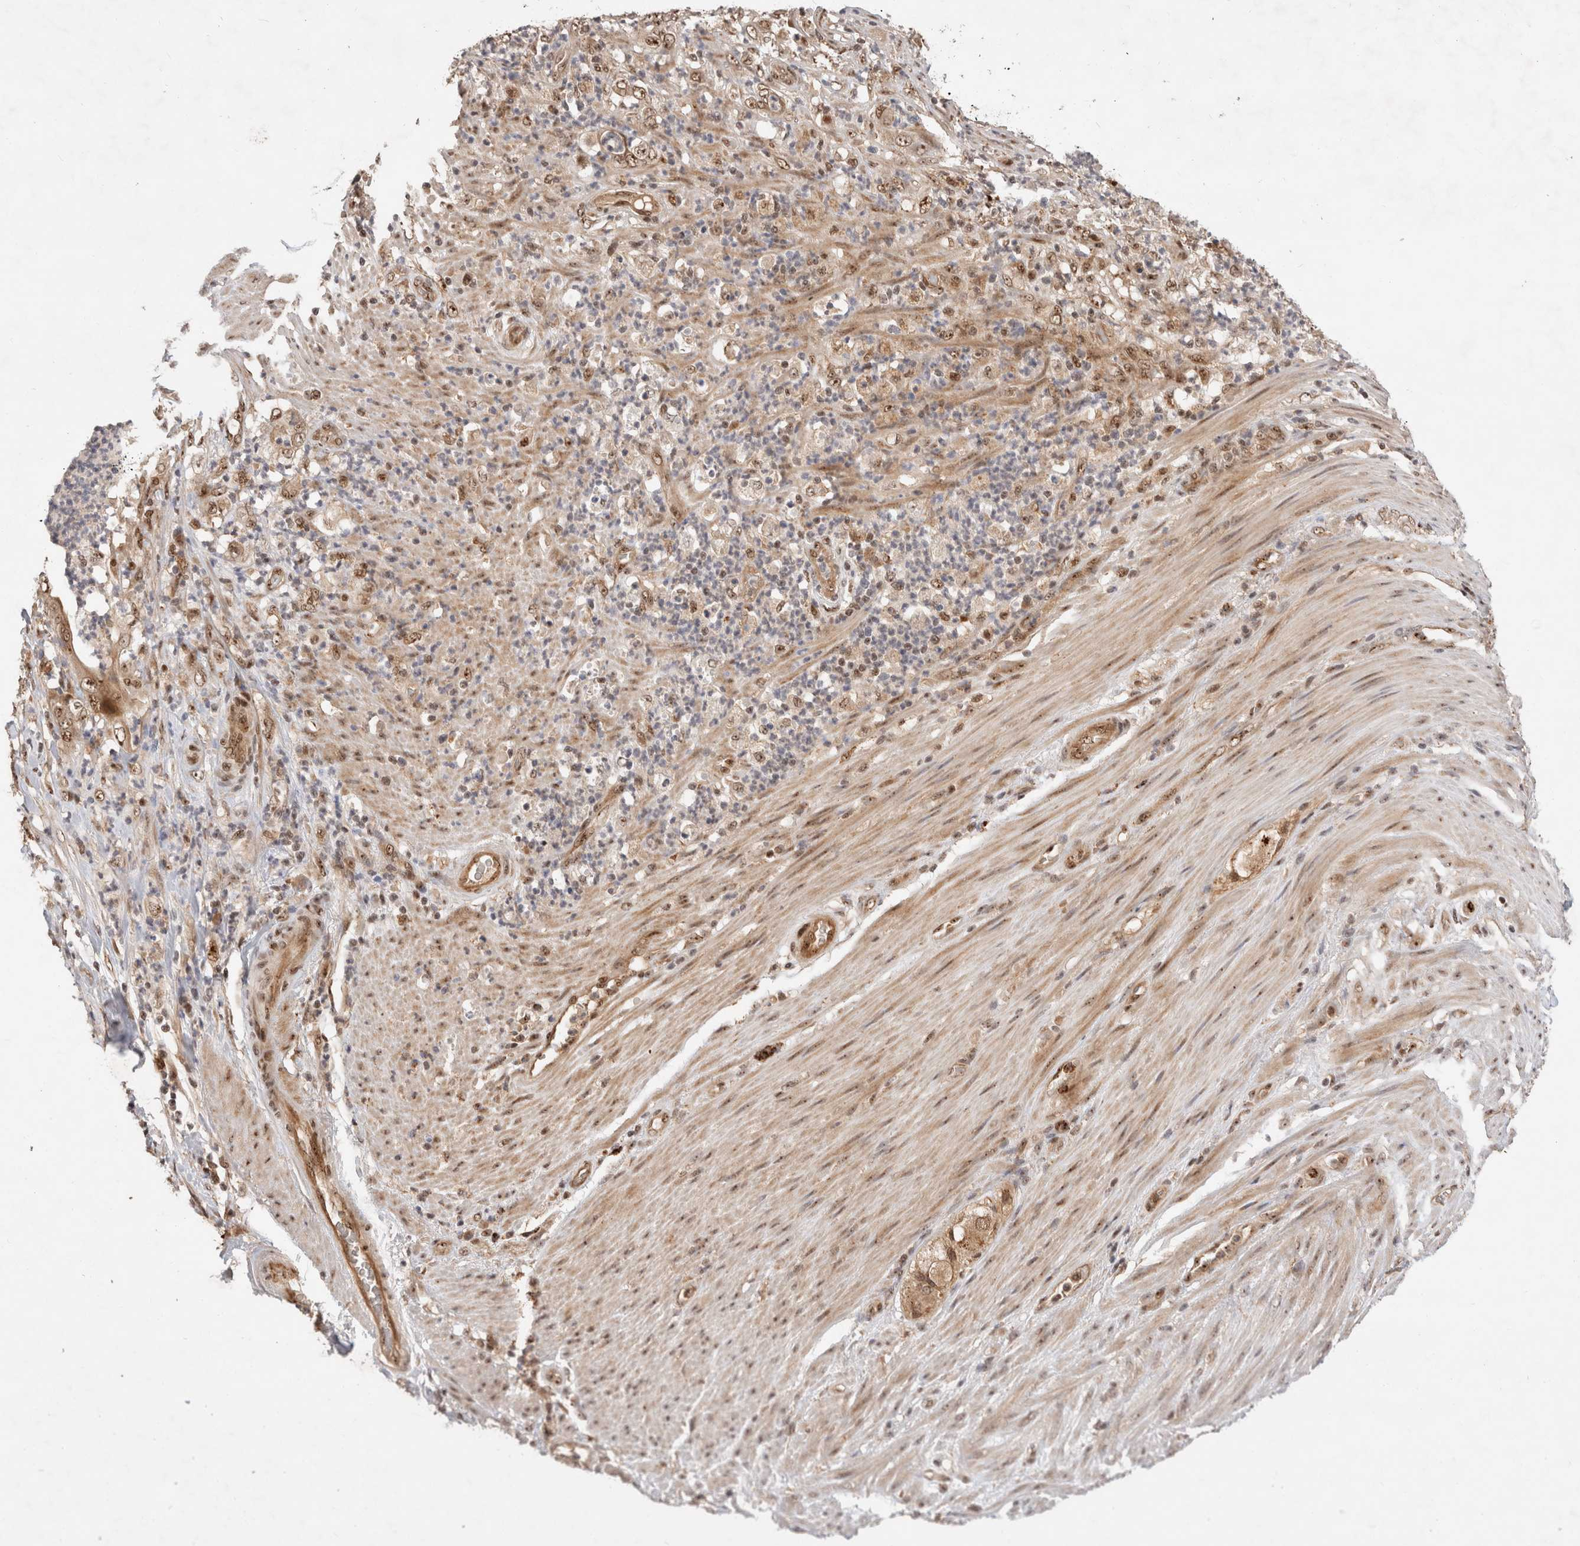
{"staining": {"intensity": "moderate", "quantity": ">75%", "location": "cytoplasmic/membranous,nuclear"}, "tissue": "stomach cancer", "cell_type": "Tumor cells", "image_type": "cancer", "snomed": [{"axis": "morphology", "description": "Adenocarcinoma, NOS"}, {"axis": "topography", "description": "Stomach"}], "caption": "This is a micrograph of IHC staining of stomach adenocarcinoma, which shows moderate staining in the cytoplasmic/membranous and nuclear of tumor cells.", "gene": "MPHOSPH6", "patient": {"sex": "female", "age": 73}}